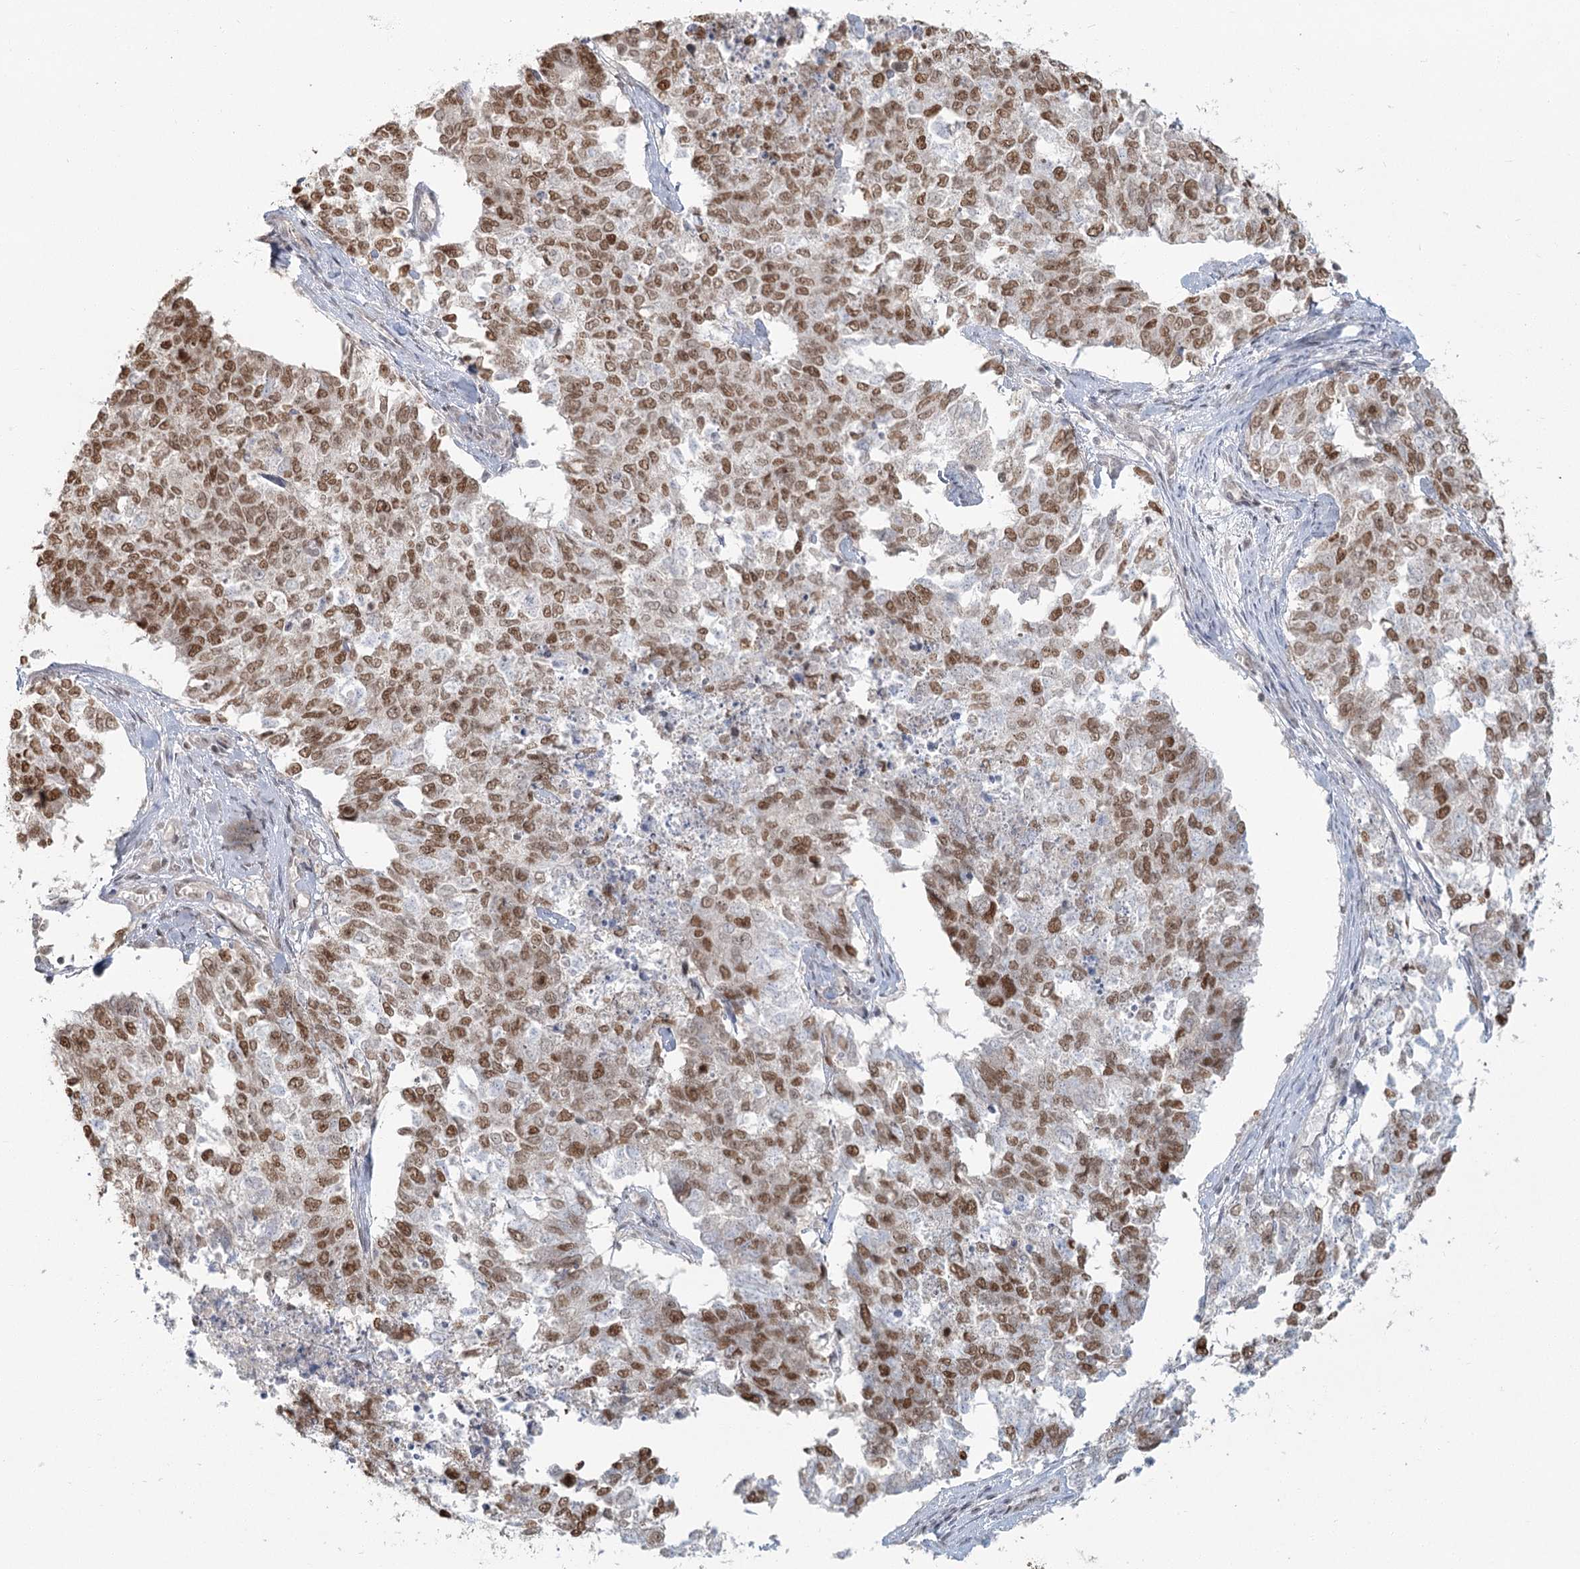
{"staining": {"intensity": "moderate", "quantity": ">75%", "location": "nuclear"}, "tissue": "cervical cancer", "cell_type": "Tumor cells", "image_type": "cancer", "snomed": [{"axis": "morphology", "description": "Squamous cell carcinoma, NOS"}, {"axis": "topography", "description": "Cervix"}], "caption": "High-magnification brightfield microscopy of cervical cancer stained with DAB (3,3'-diaminobenzidine) (brown) and counterstained with hematoxylin (blue). tumor cells exhibit moderate nuclear expression is identified in about>75% of cells.", "gene": "R3HCC1L", "patient": {"sex": "female", "age": 63}}